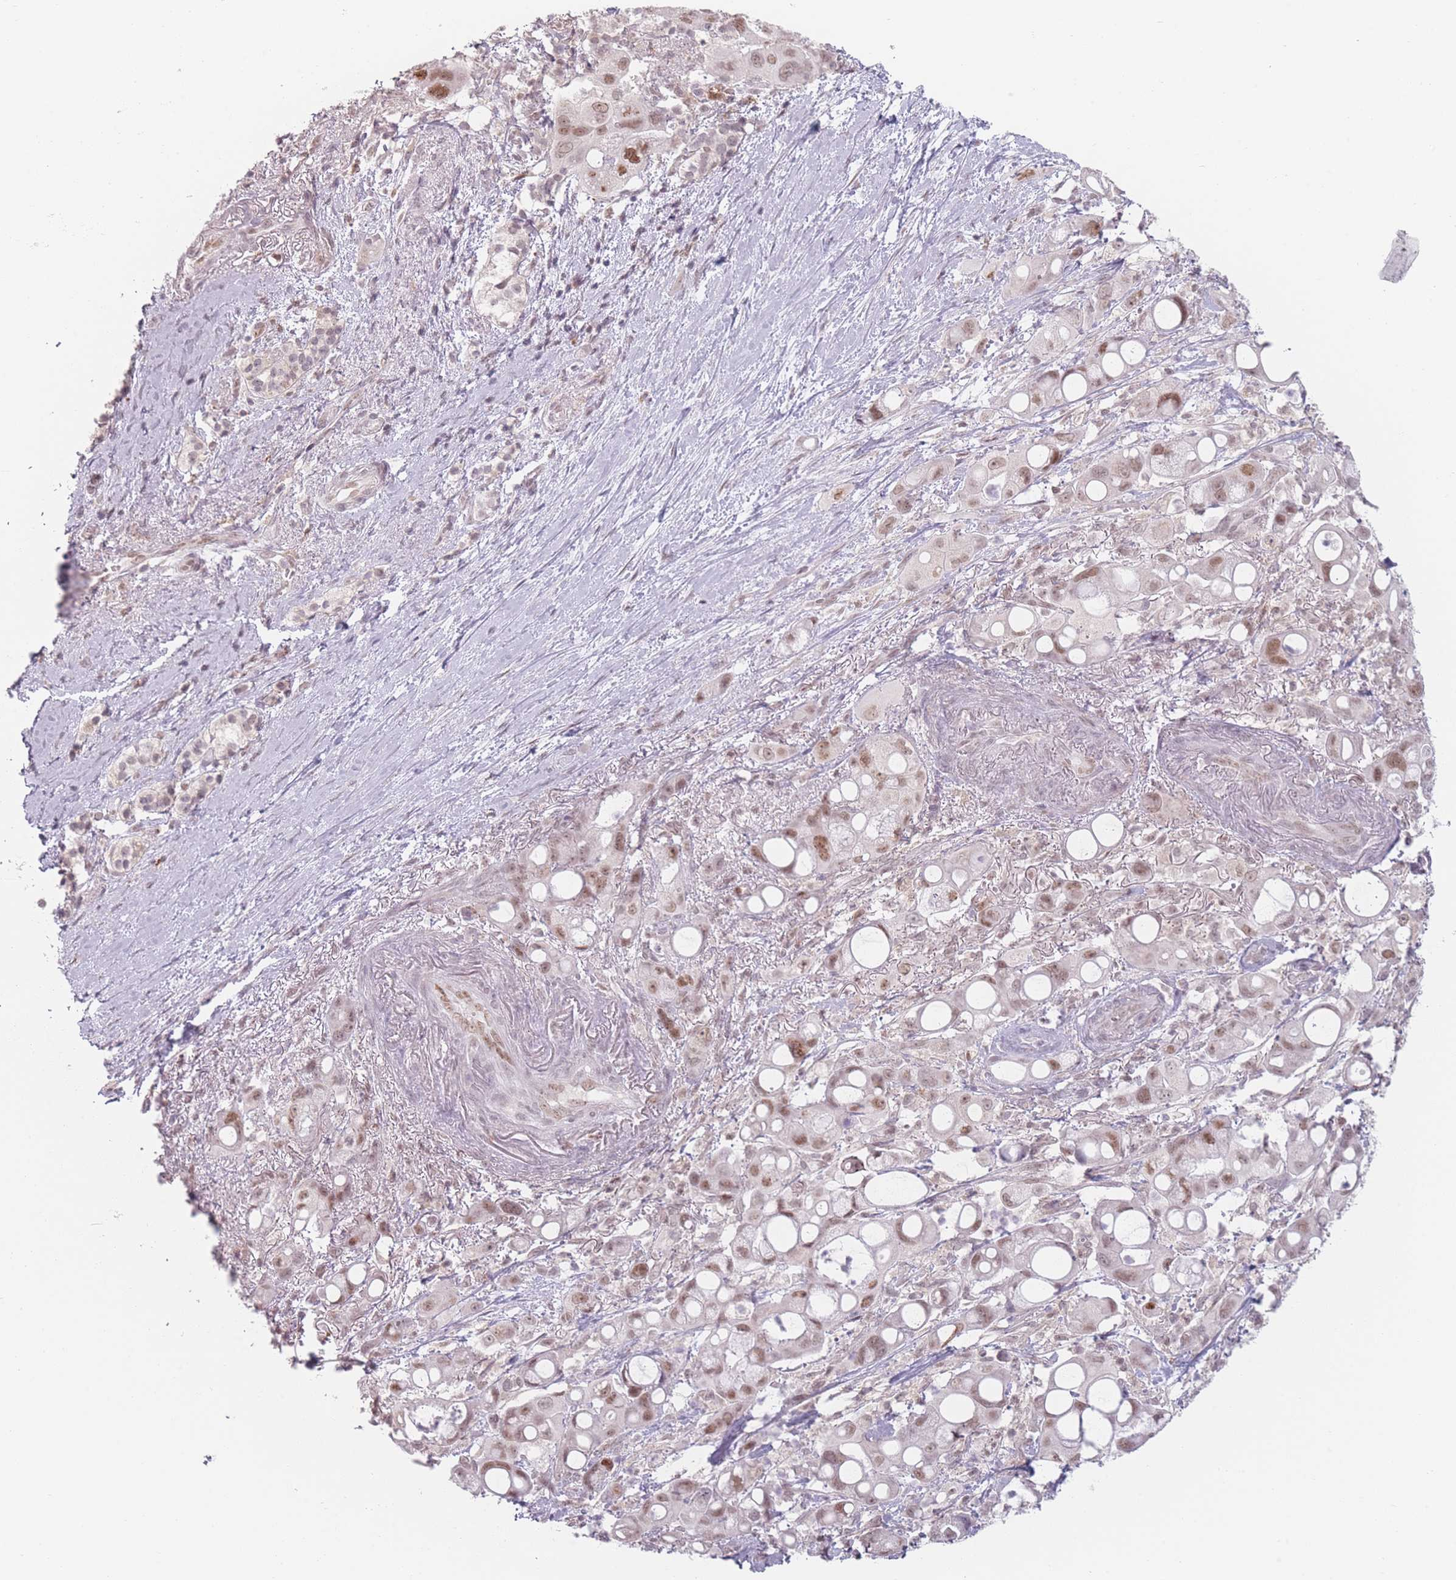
{"staining": {"intensity": "moderate", "quantity": "25%-75%", "location": "nuclear"}, "tissue": "pancreatic cancer", "cell_type": "Tumor cells", "image_type": "cancer", "snomed": [{"axis": "morphology", "description": "Adenocarcinoma, NOS"}, {"axis": "topography", "description": "Pancreas"}], "caption": "A medium amount of moderate nuclear positivity is present in about 25%-75% of tumor cells in pancreatic cancer (adenocarcinoma) tissue.", "gene": "OR10C1", "patient": {"sex": "male", "age": 68}}